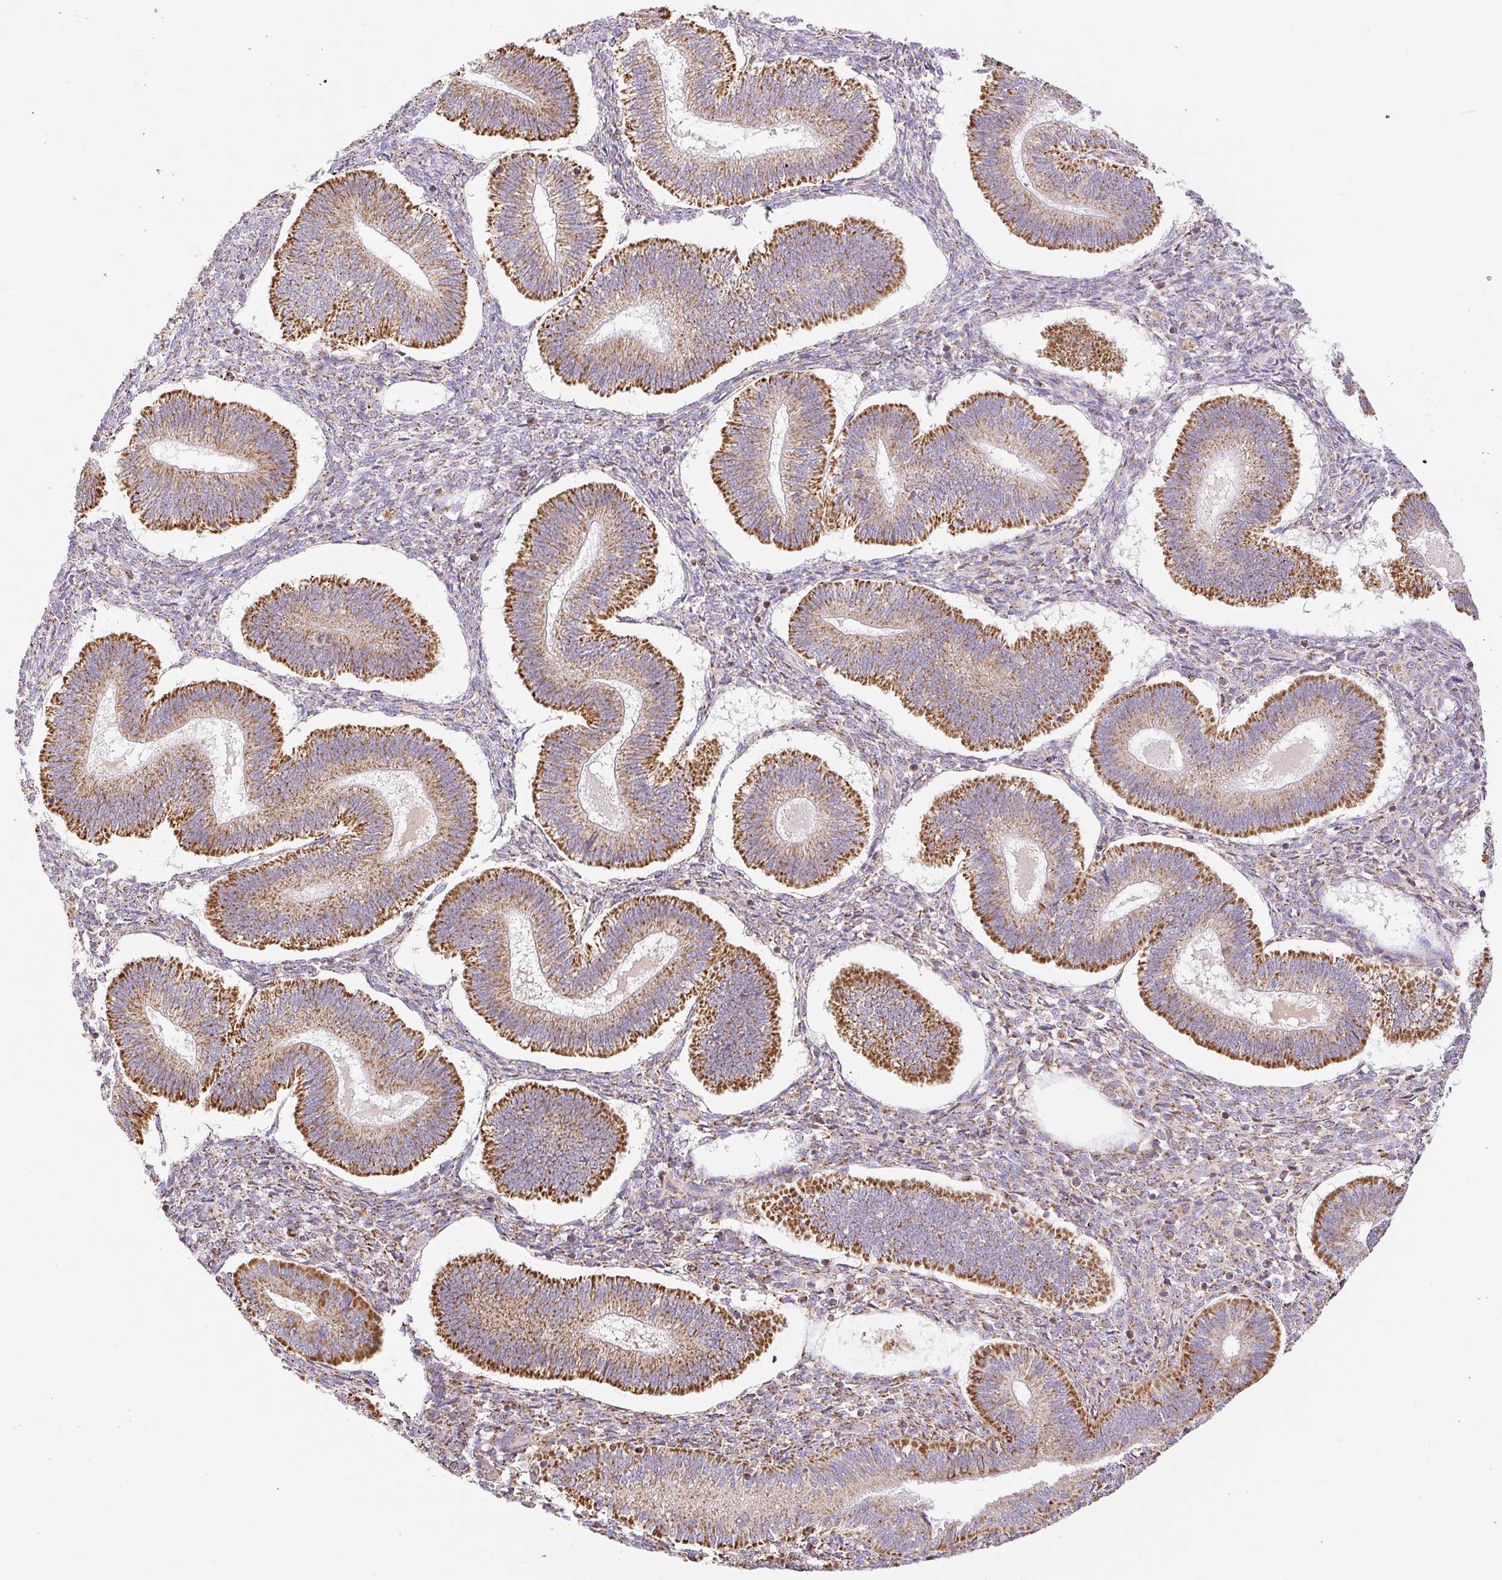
{"staining": {"intensity": "moderate", "quantity": ">75%", "location": "cytoplasmic/membranous"}, "tissue": "endometrium", "cell_type": "Cells in endometrial stroma", "image_type": "normal", "snomed": [{"axis": "morphology", "description": "Normal tissue, NOS"}, {"axis": "topography", "description": "Endometrium"}], "caption": "This image shows normal endometrium stained with immunohistochemistry (IHC) to label a protein in brown. The cytoplasmic/membranous of cells in endometrial stroma show moderate positivity for the protein. Nuclei are counter-stained blue.", "gene": "DAAM2", "patient": {"sex": "female", "age": 25}}